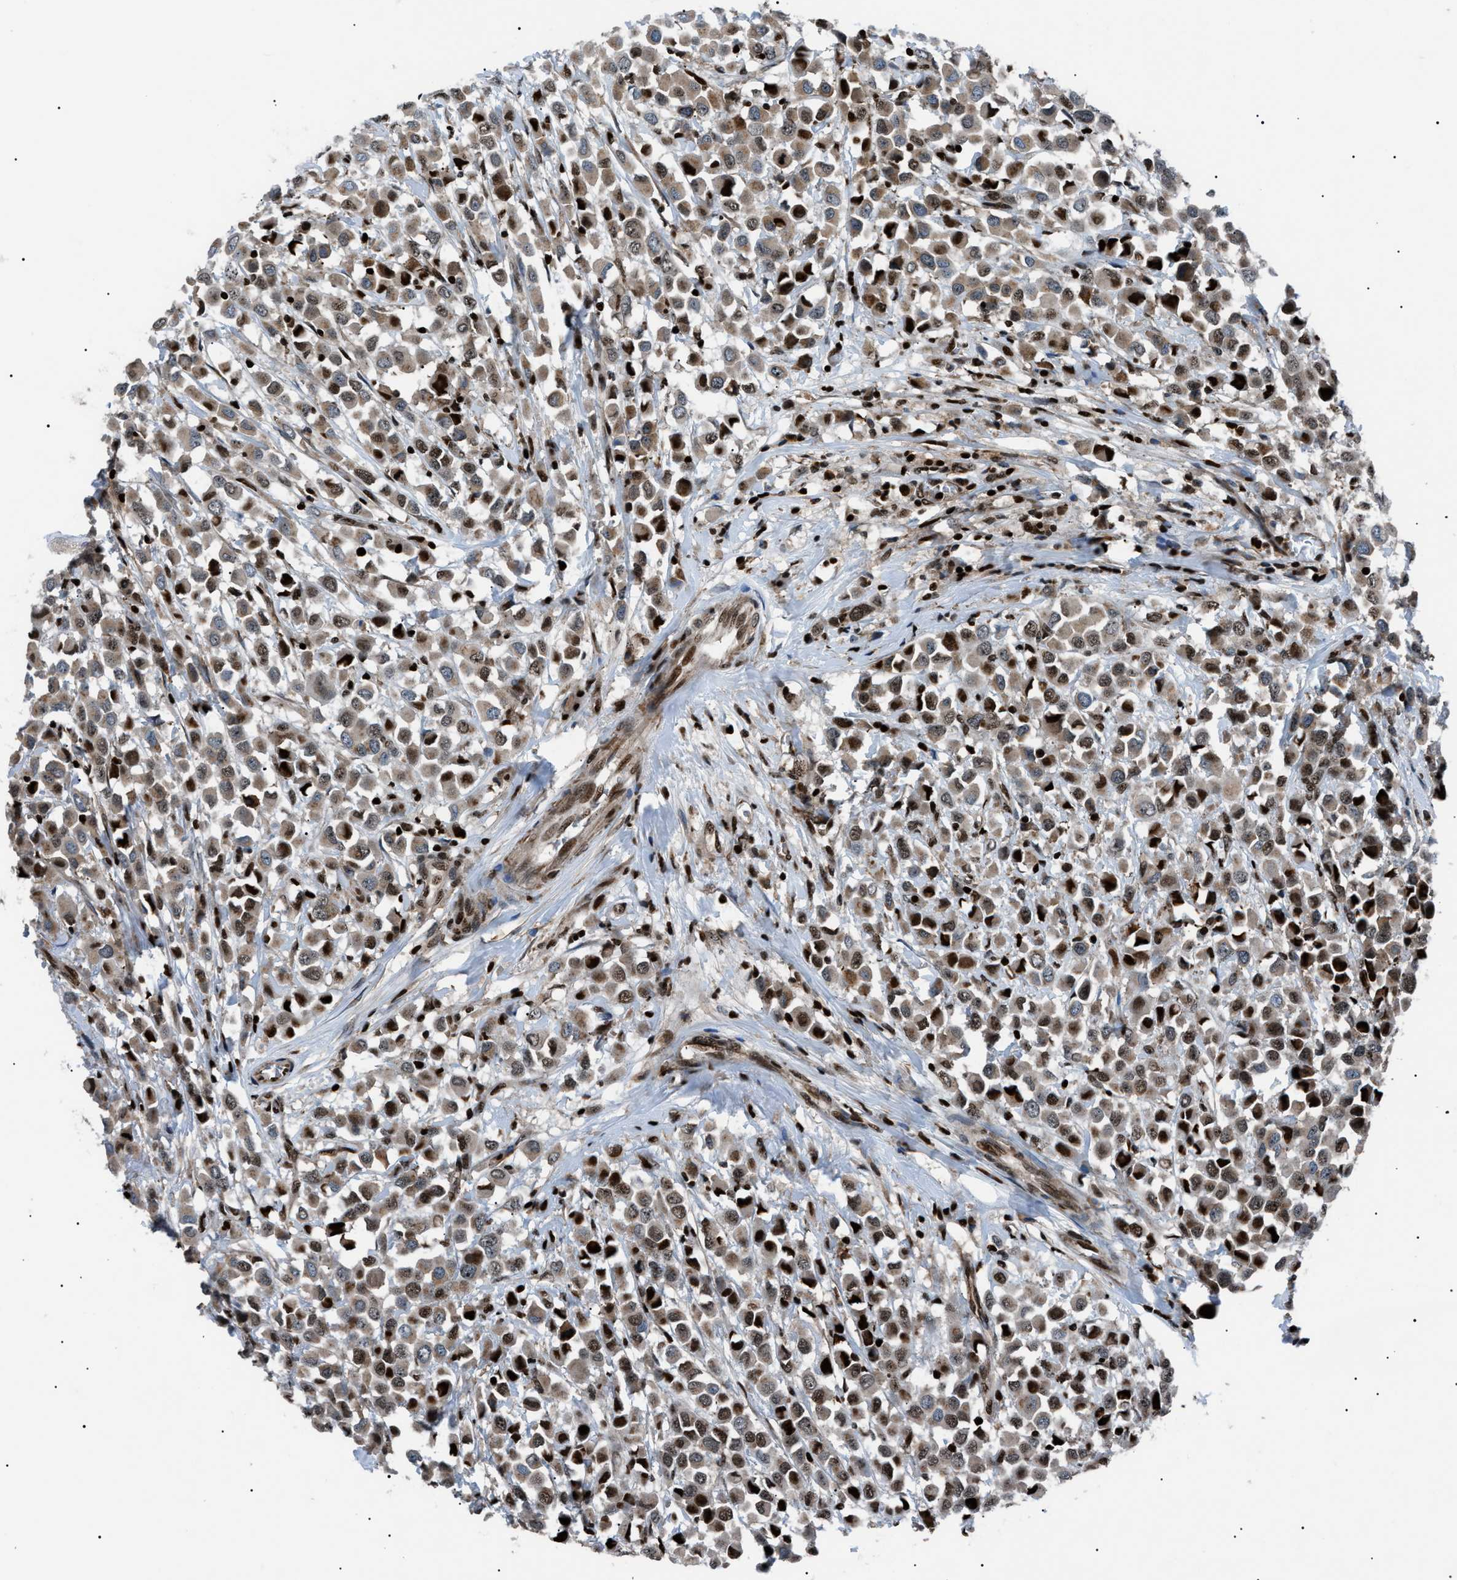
{"staining": {"intensity": "moderate", "quantity": ">75%", "location": "cytoplasmic/membranous,nuclear"}, "tissue": "breast cancer", "cell_type": "Tumor cells", "image_type": "cancer", "snomed": [{"axis": "morphology", "description": "Duct carcinoma"}, {"axis": "topography", "description": "Breast"}], "caption": "IHC (DAB (3,3'-diaminobenzidine)) staining of breast invasive ductal carcinoma shows moderate cytoplasmic/membranous and nuclear protein staining in about >75% of tumor cells.", "gene": "PRKX", "patient": {"sex": "female", "age": 61}}